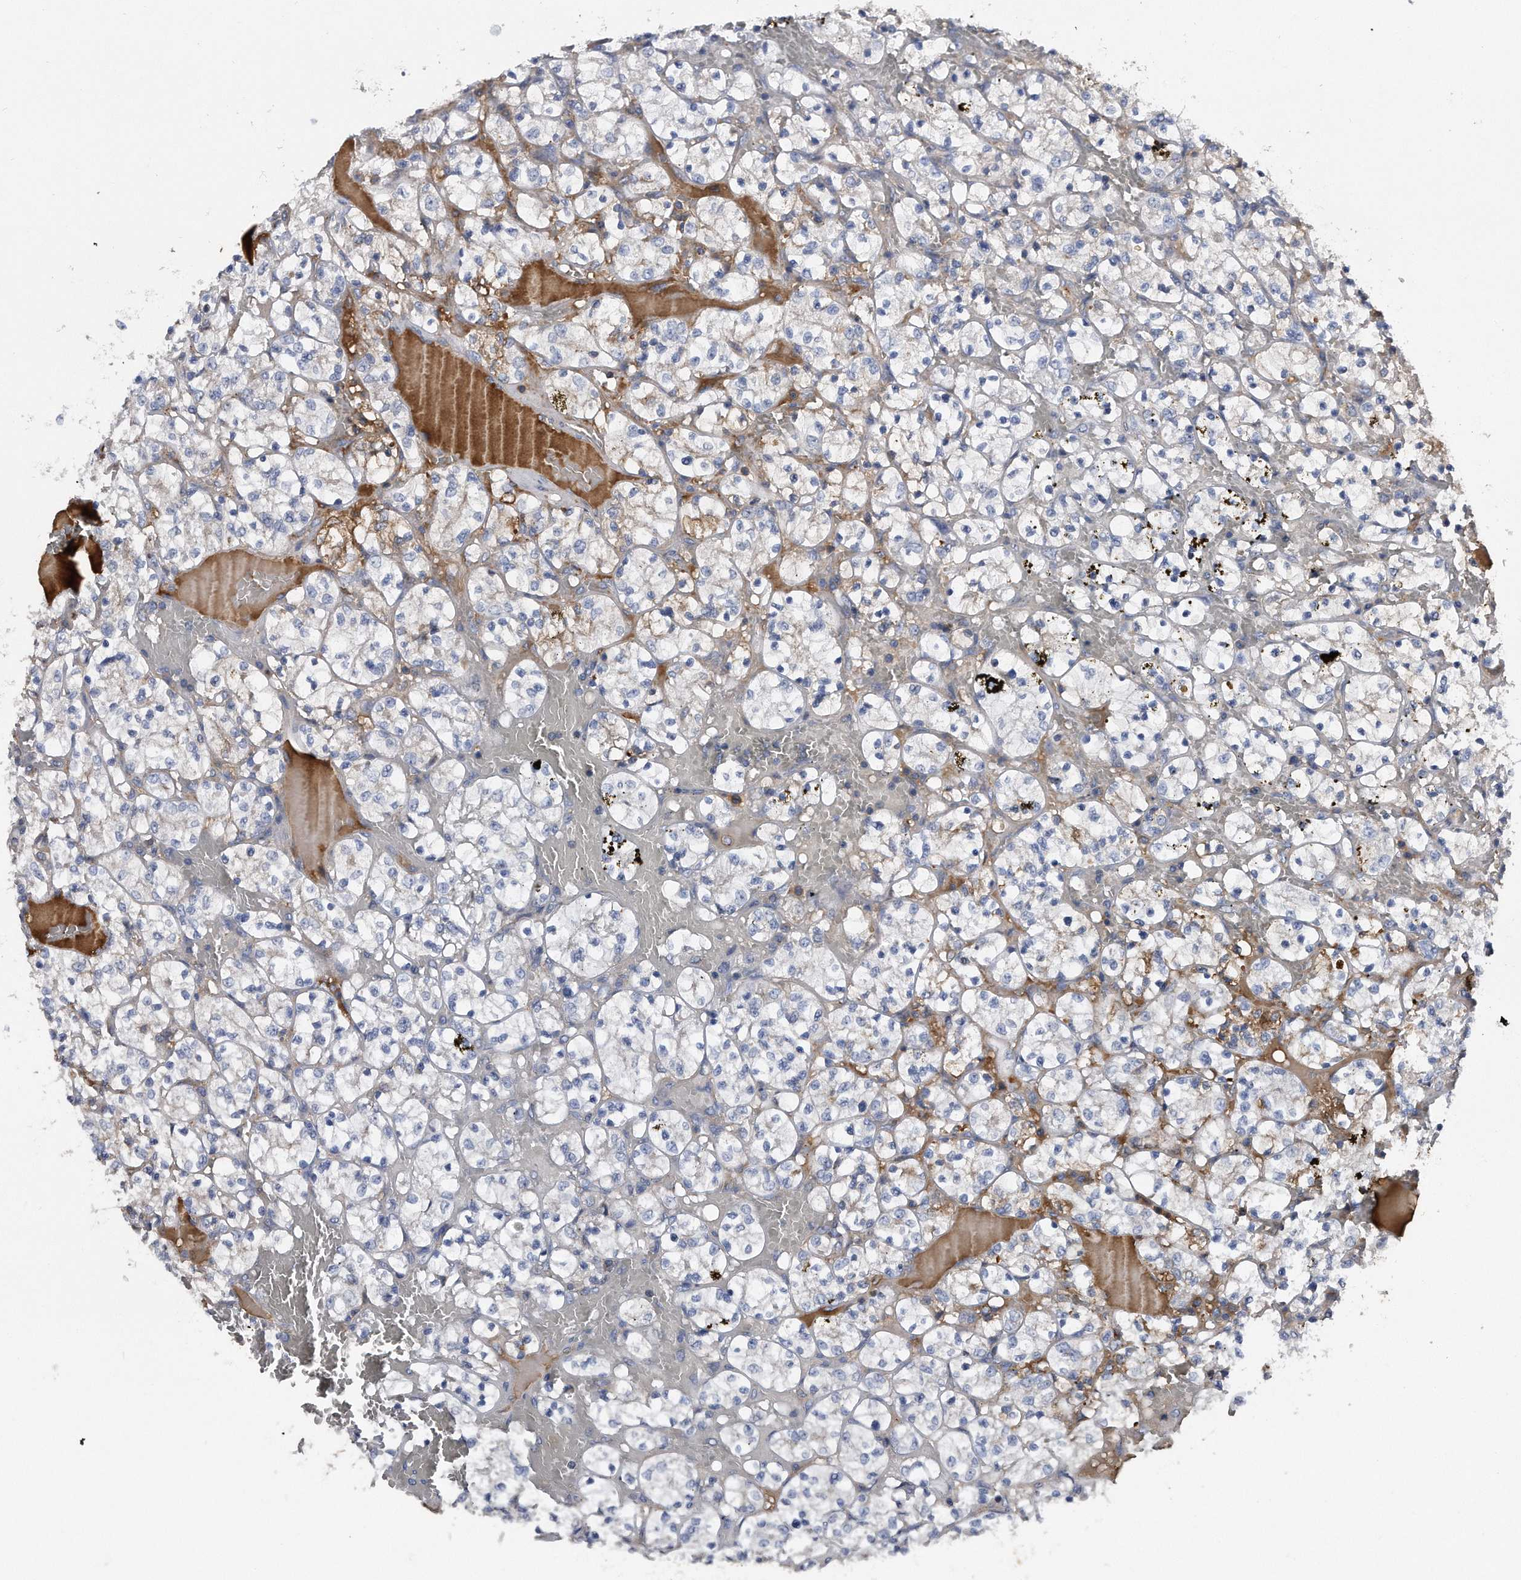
{"staining": {"intensity": "negative", "quantity": "none", "location": "none"}, "tissue": "renal cancer", "cell_type": "Tumor cells", "image_type": "cancer", "snomed": [{"axis": "morphology", "description": "Adenocarcinoma, NOS"}, {"axis": "topography", "description": "Kidney"}], "caption": "Human renal cancer stained for a protein using immunohistochemistry (IHC) displays no positivity in tumor cells.", "gene": "KCND3", "patient": {"sex": "female", "age": 69}}